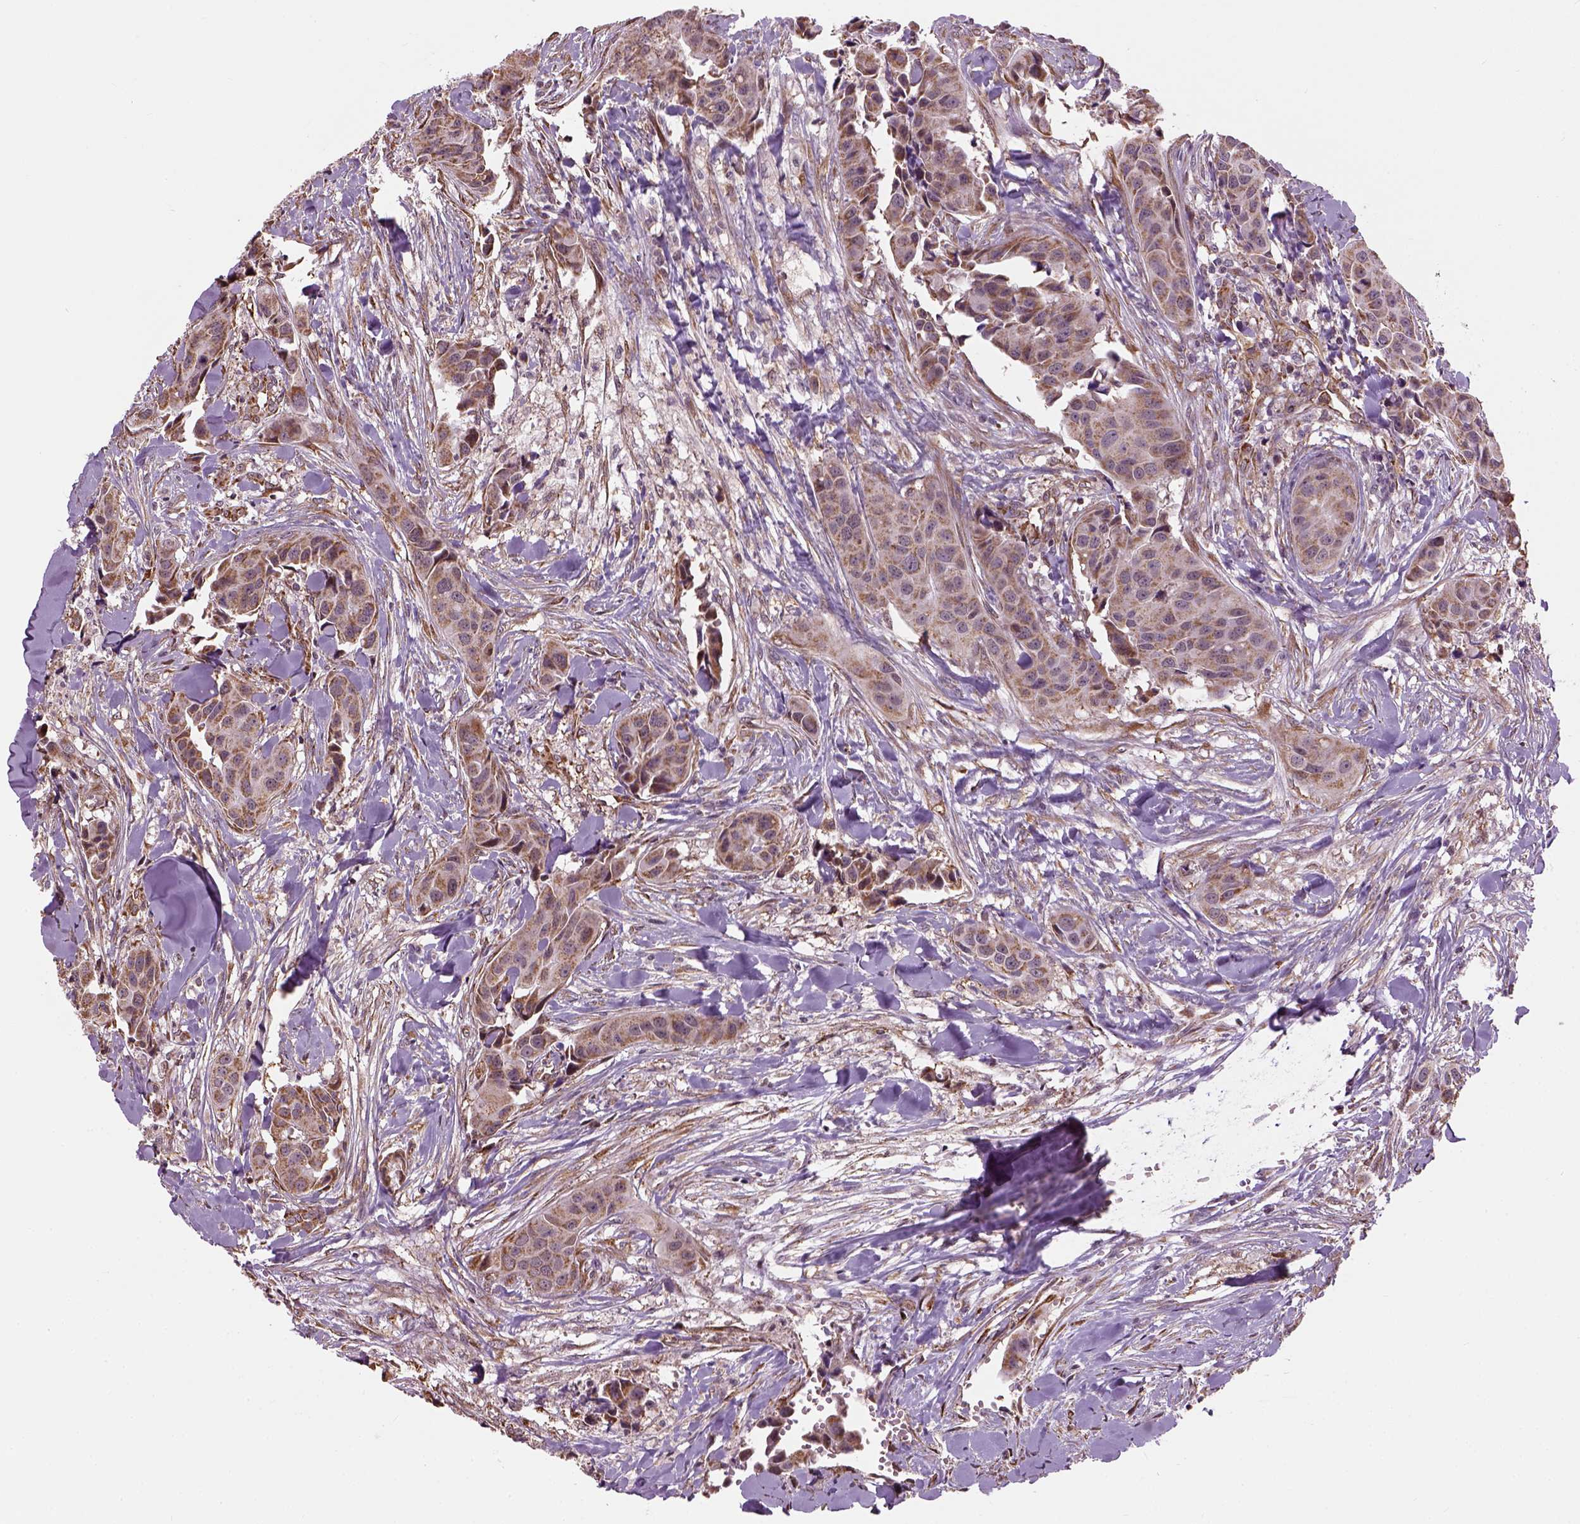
{"staining": {"intensity": "moderate", "quantity": ">75%", "location": "cytoplasmic/membranous"}, "tissue": "head and neck cancer", "cell_type": "Tumor cells", "image_type": "cancer", "snomed": [{"axis": "morphology", "description": "Adenocarcinoma, NOS"}, {"axis": "topography", "description": "Head-Neck"}], "caption": "Protein staining of head and neck adenocarcinoma tissue reveals moderate cytoplasmic/membranous positivity in about >75% of tumor cells.", "gene": "XK", "patient": {"sex": "male", "age": 76}}